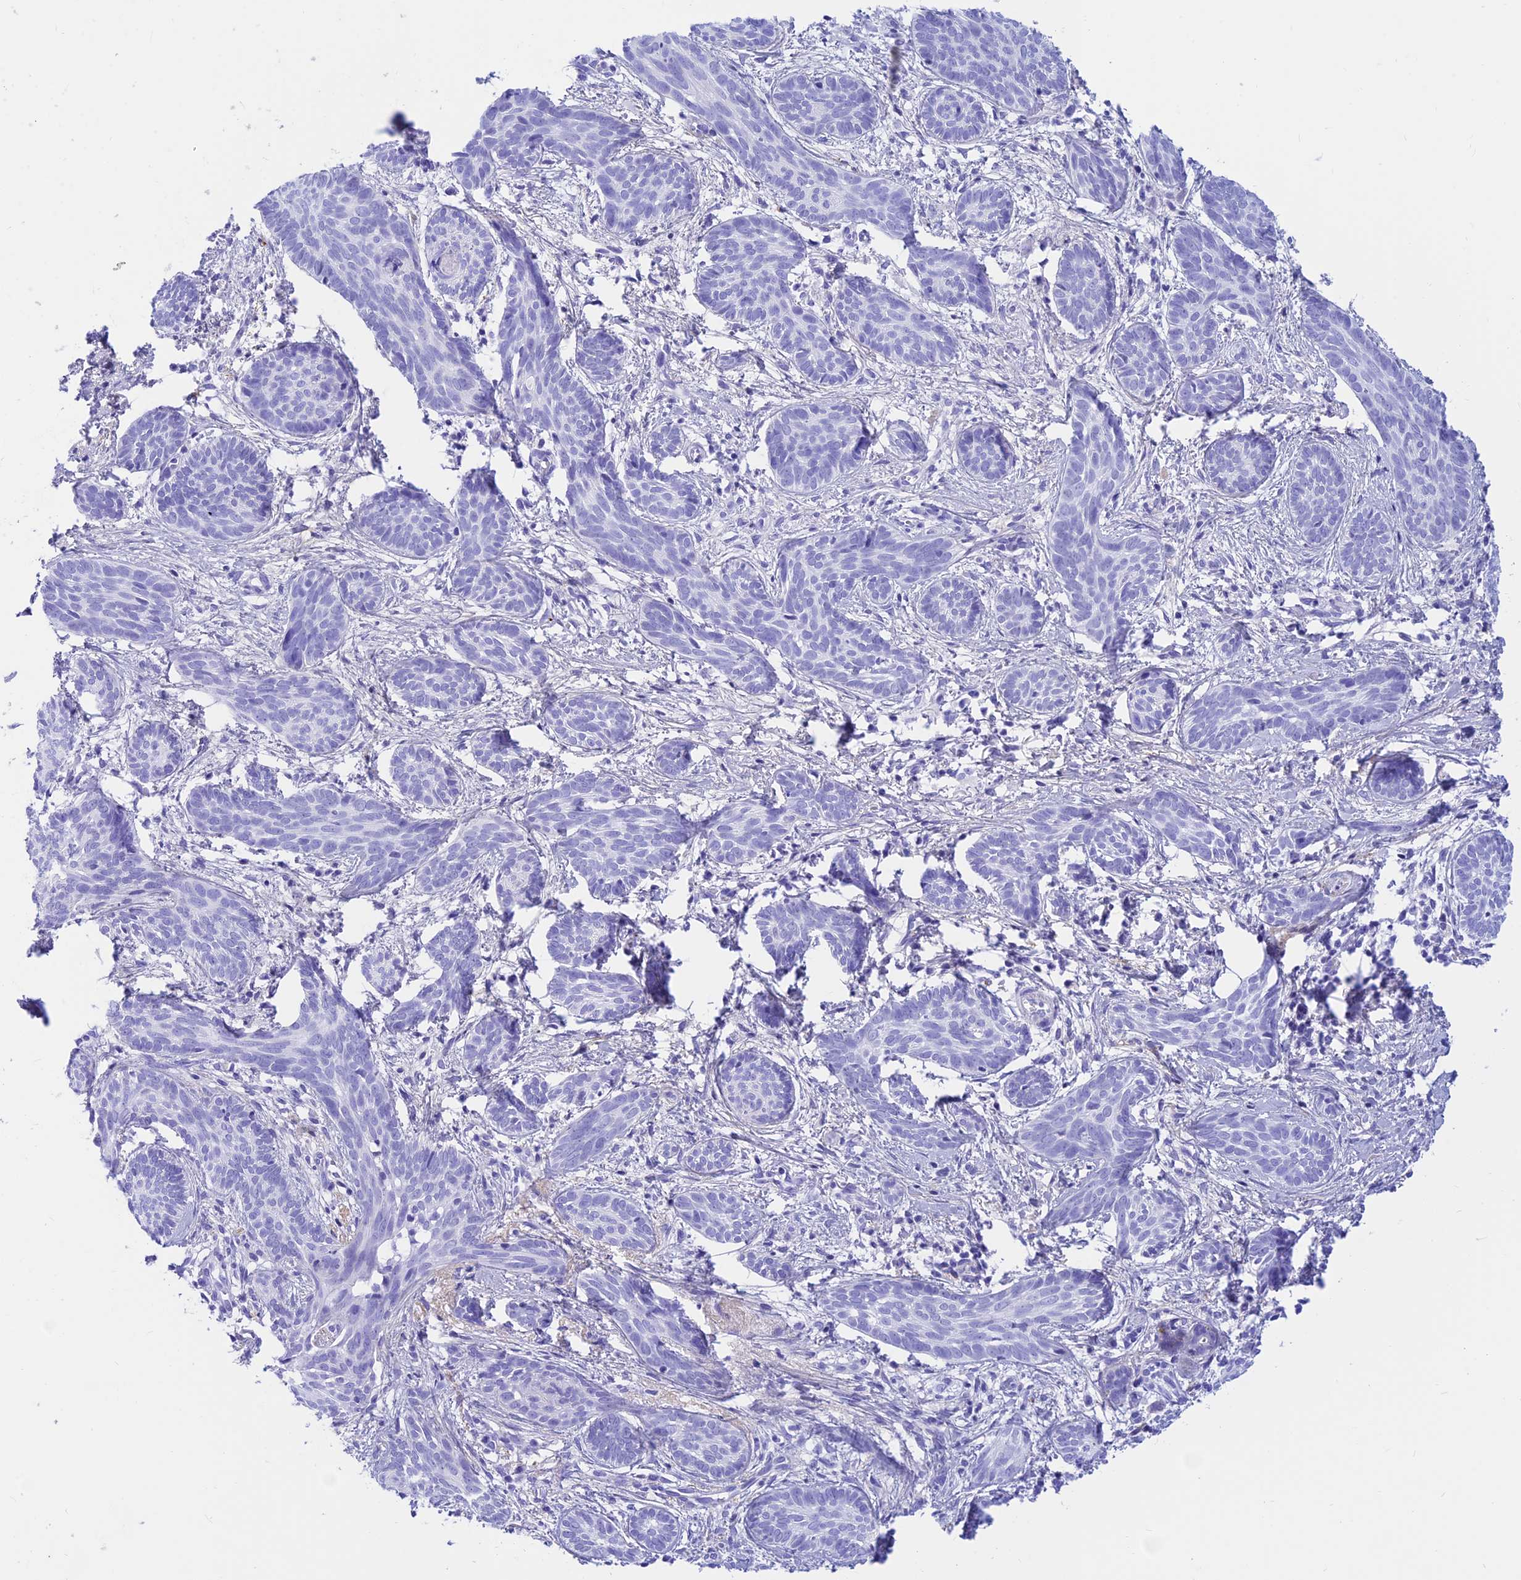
{"staining": {"intensity": "negative", "quantity": "none", "location": "none"}, "tissue": "skin cancer", "cell_type": "Tumor cells", "image_type": "cancer", "snomed": [{"axis": "morphology", "description": "Basal cell carcinoma"}, {"axis": "topography", "description": "Skin"}], "caption": "High magnification brightfield microscopy of skin cancer (basal cell carcinoma) stained with DAB (brown) and counterstained with hematoxylin (blue): tumor cells show no significant expression.", "gene": "PRNP", "patient": {"sex": "female", "age": 81}}